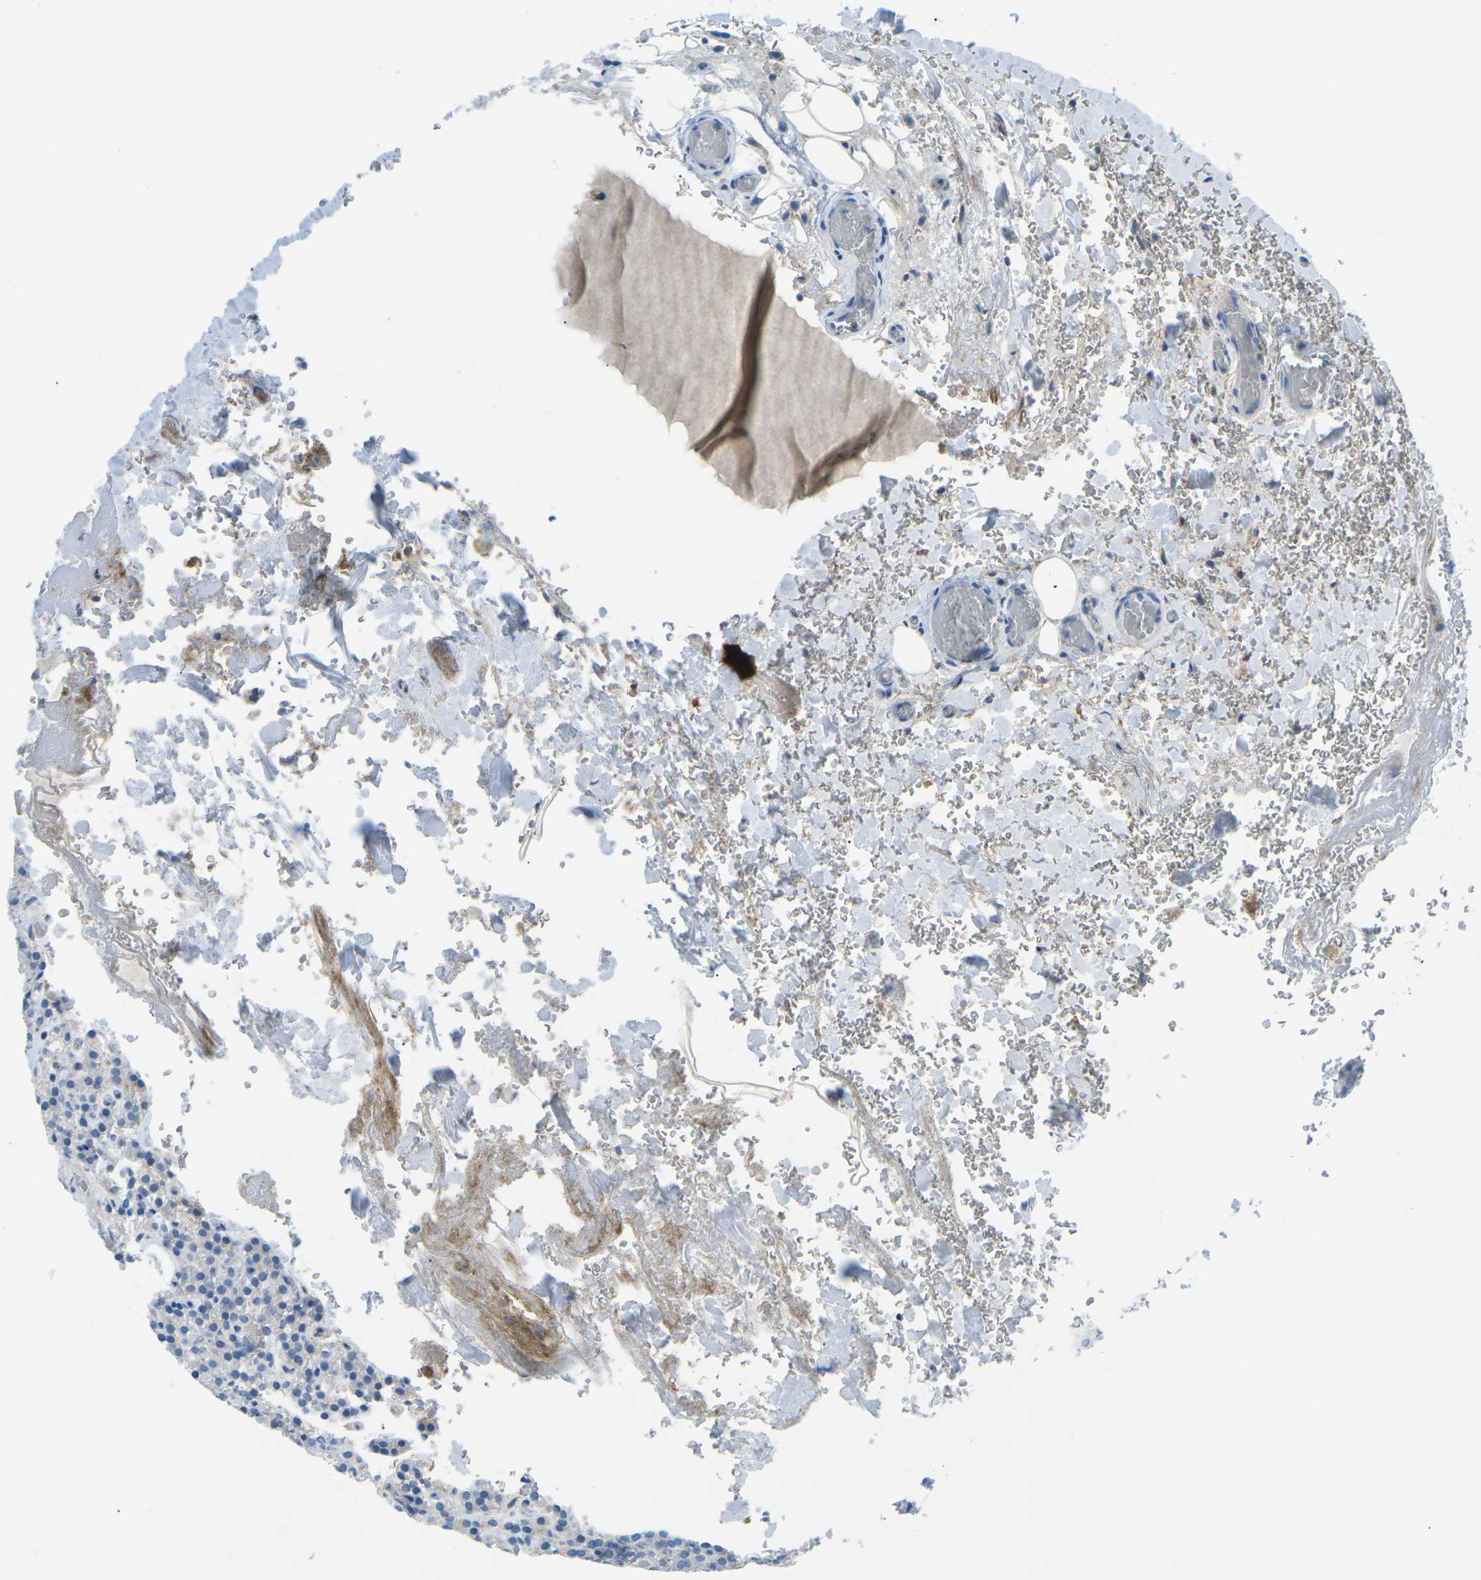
{"staining": {"intensity": "negative", "quantity": "none", "location": "none"}, "tissue": "parathyroid gland", "cell_type": "Glandular cells", "image_type": "normal", "snomed": [{"axis": "morphology", "description": "Normal tissue, NOS"}, {"axis": "topography", "description": "Parathyroid gland"}], "caption": "The immunohistochemistry micrograph has no significant staining in glandular cells of parathyroid gland.", "gene": "CD47", "patient": {"sex": "female", "age": 47}}